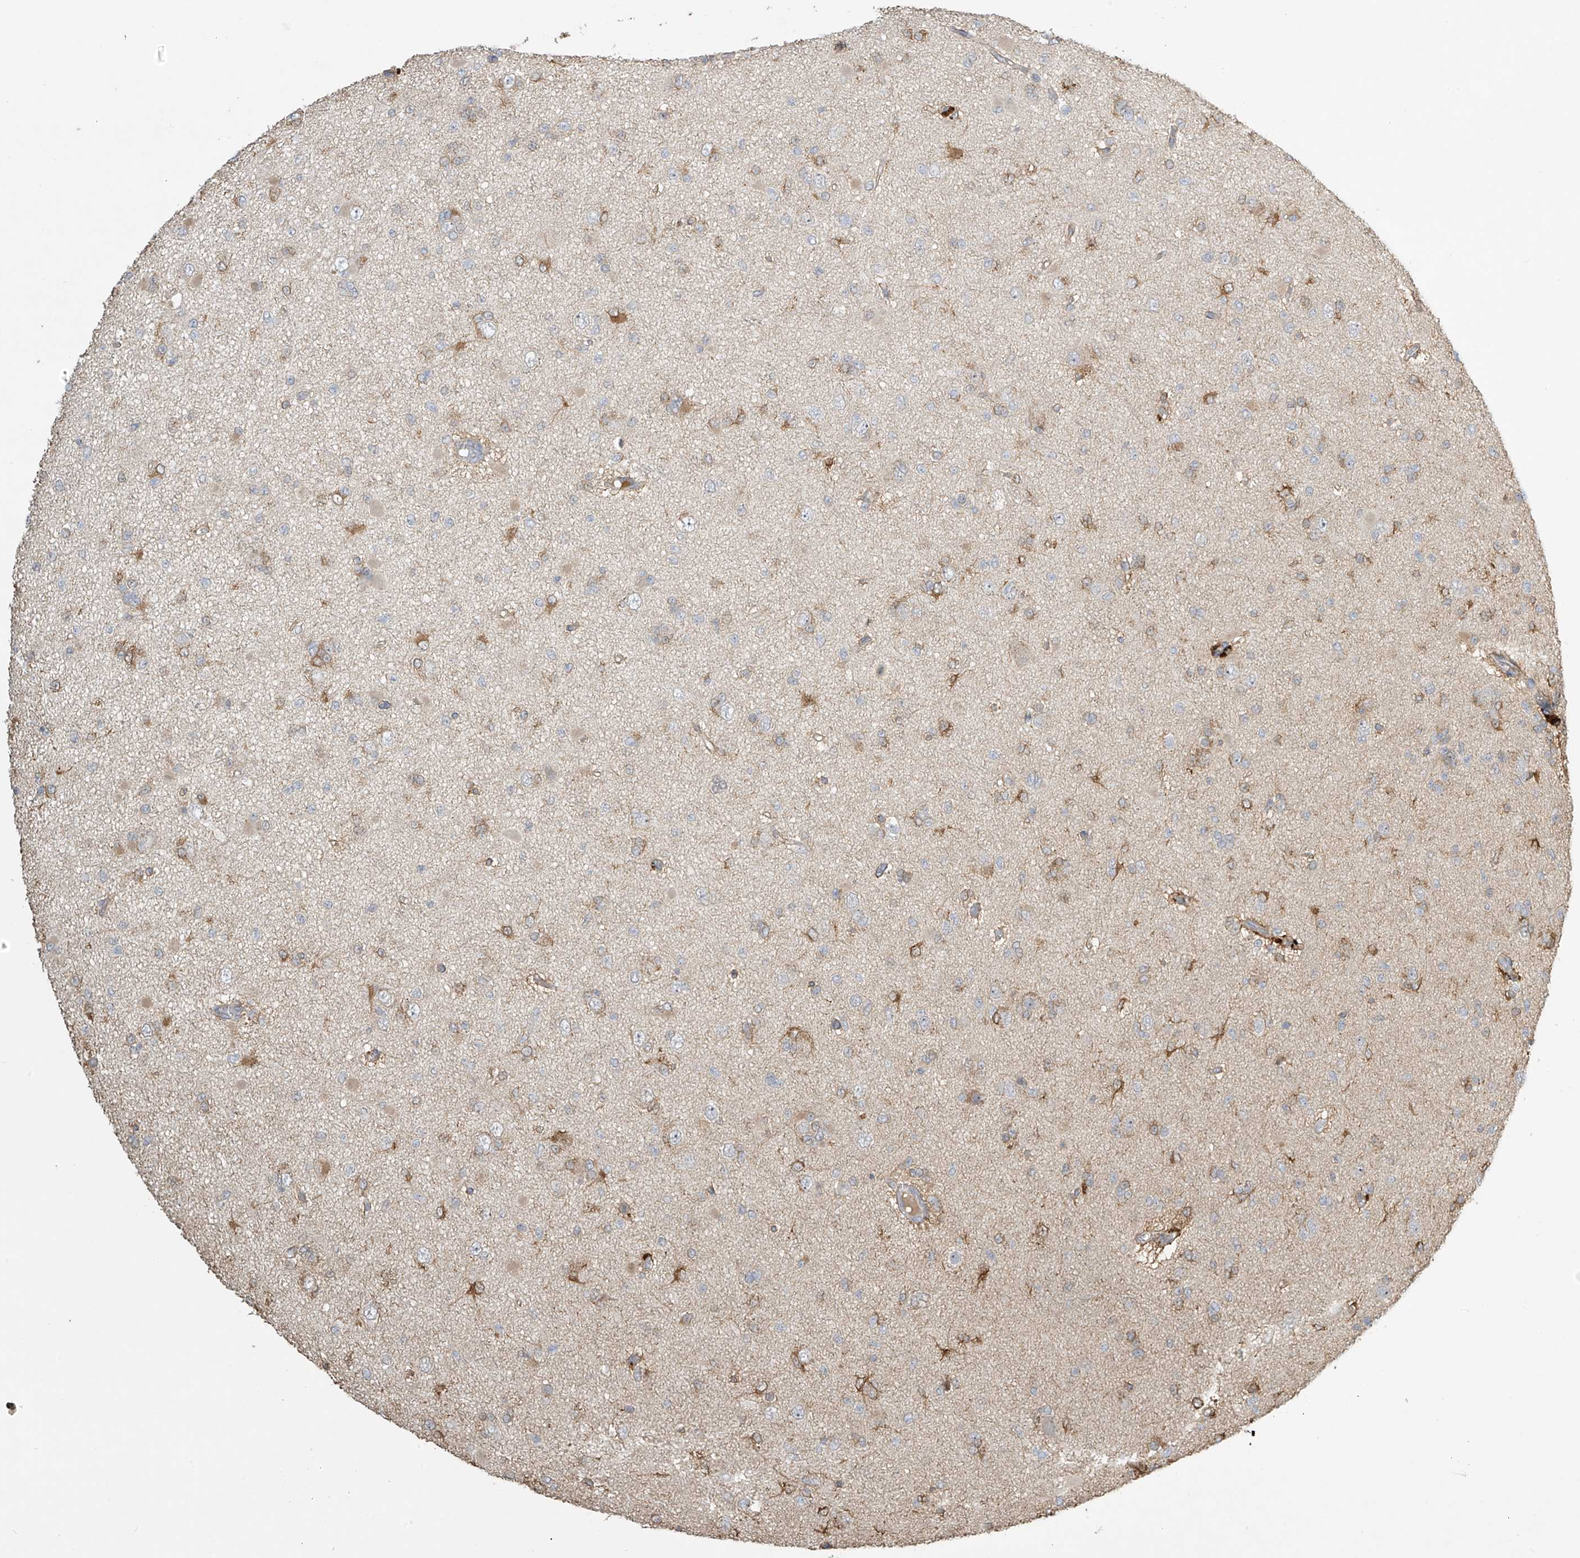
{"staining": {"intensity": "moderate", "quantity": "<25%", "location": "cytoplasmic/membranous"}, "tissue": "glioma", "cell_type": "Tumor cells", "image_type": "cancer", "snomed": [{"axis": "morphology", "description": "Glioma, malignant, Low grade"}, {"axis": "topography", "description": "Brain"}], "caption": "About <25% of tumor cells in human glioma display moderate cytoplasmic/membranous protein staining as visualized by brown immunohistochemical staining.", "gene": "SLFN14", "patient": {"sex": "female", "age": 22}}